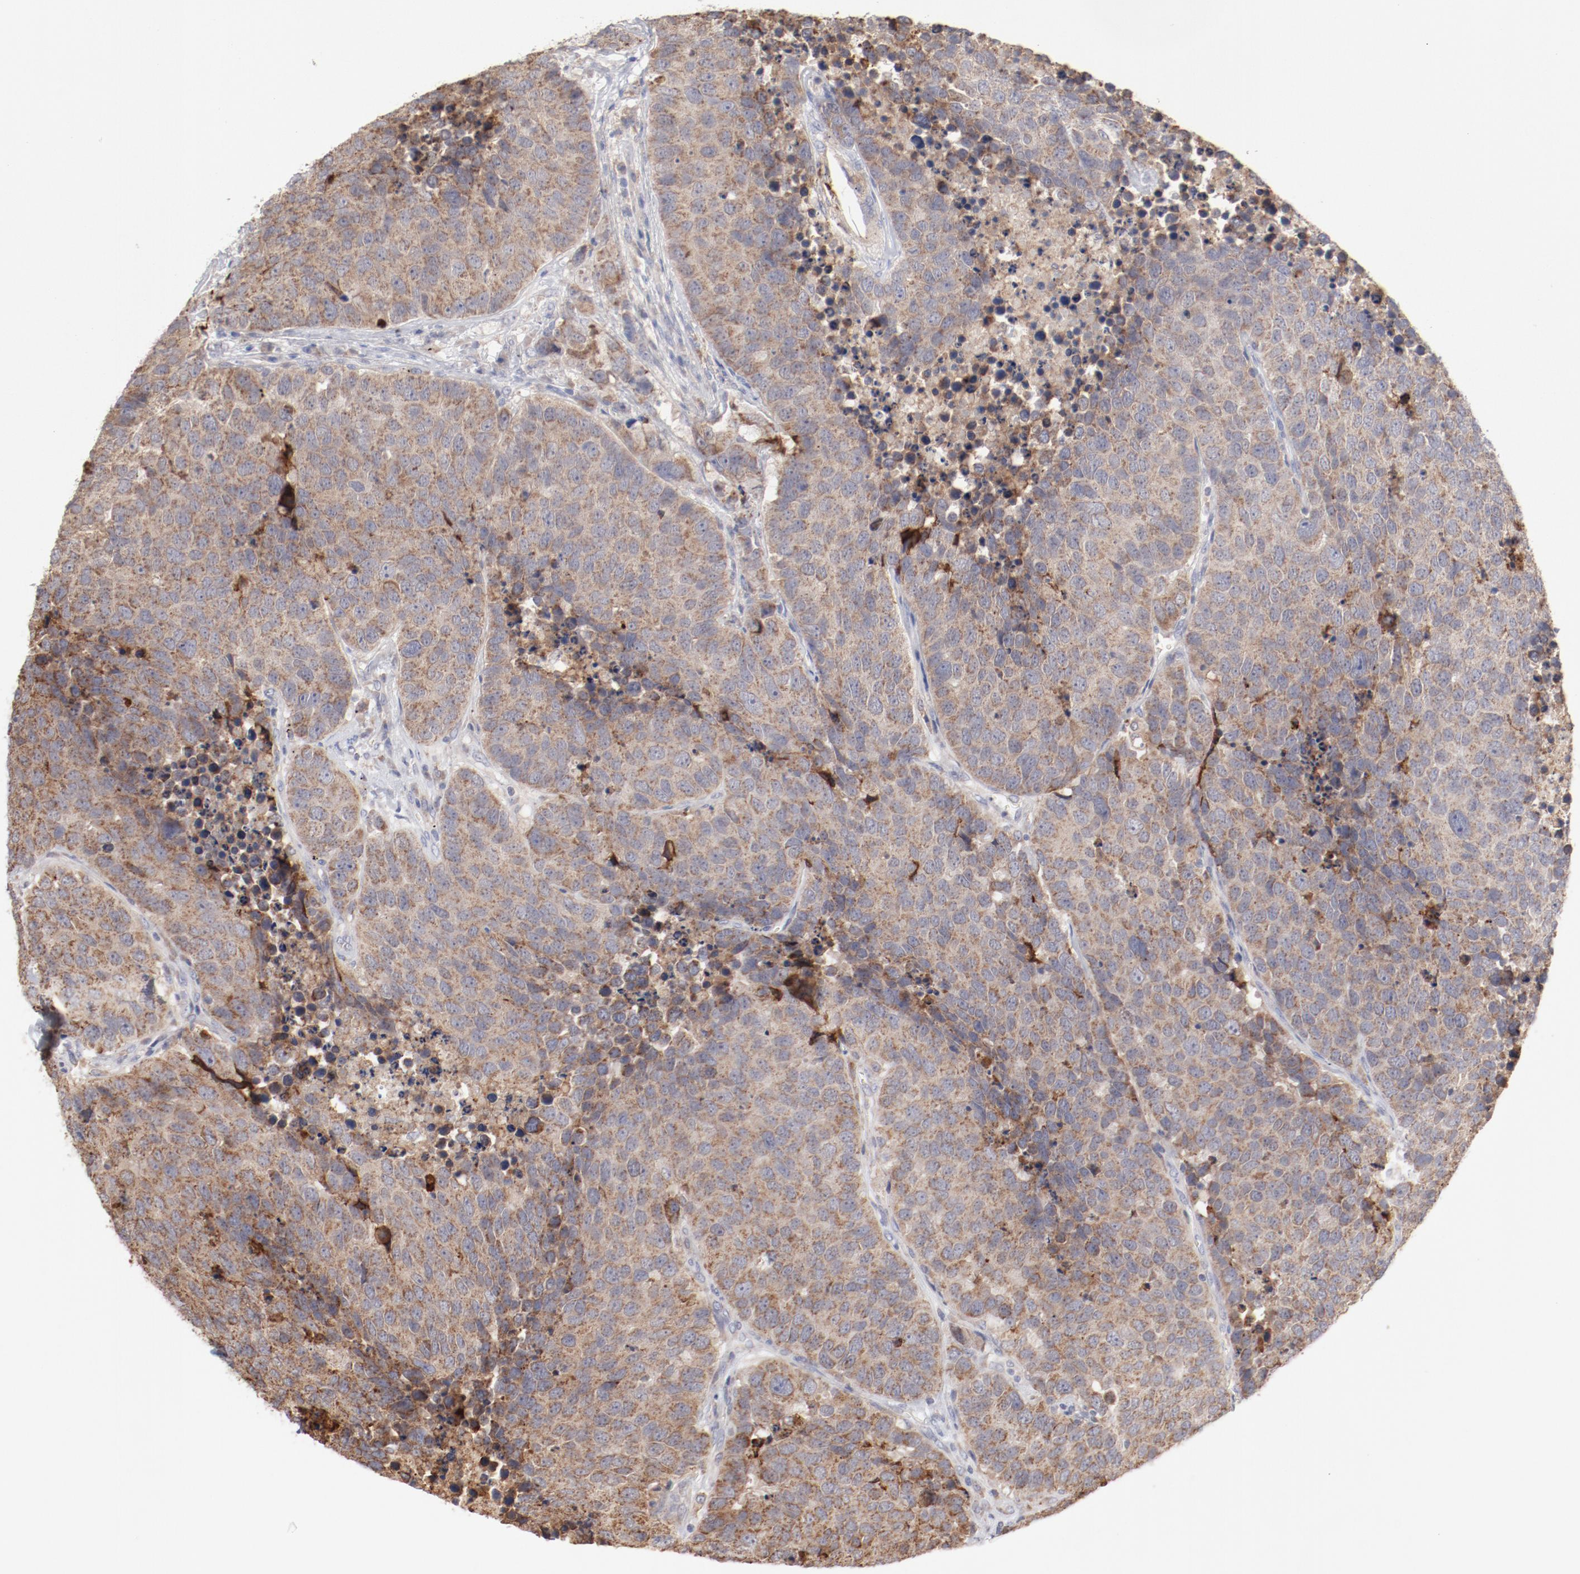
{"staining": {"intensity": "weak", "quantity": ">75%", "location": "cytoplasmic/membranous"}, "tissue": "carcinoid", "cell_type": "Tumor cells", "image_type": "cancer", "snomed": [{"axis": "morphology", "description": "Carcinoid, malignant, NOS"}, {"axis": "topography", "description": "Lung"}], "caption": "This micrograph shows immunohistochemistry (IHC) staining of human malignant carcinoid, with low weak cytoplasmic/membranous staining in about >75% of tumor cells.", "gene": "PPFIBP2", "patient": {"sex": "male", "age": 60}}